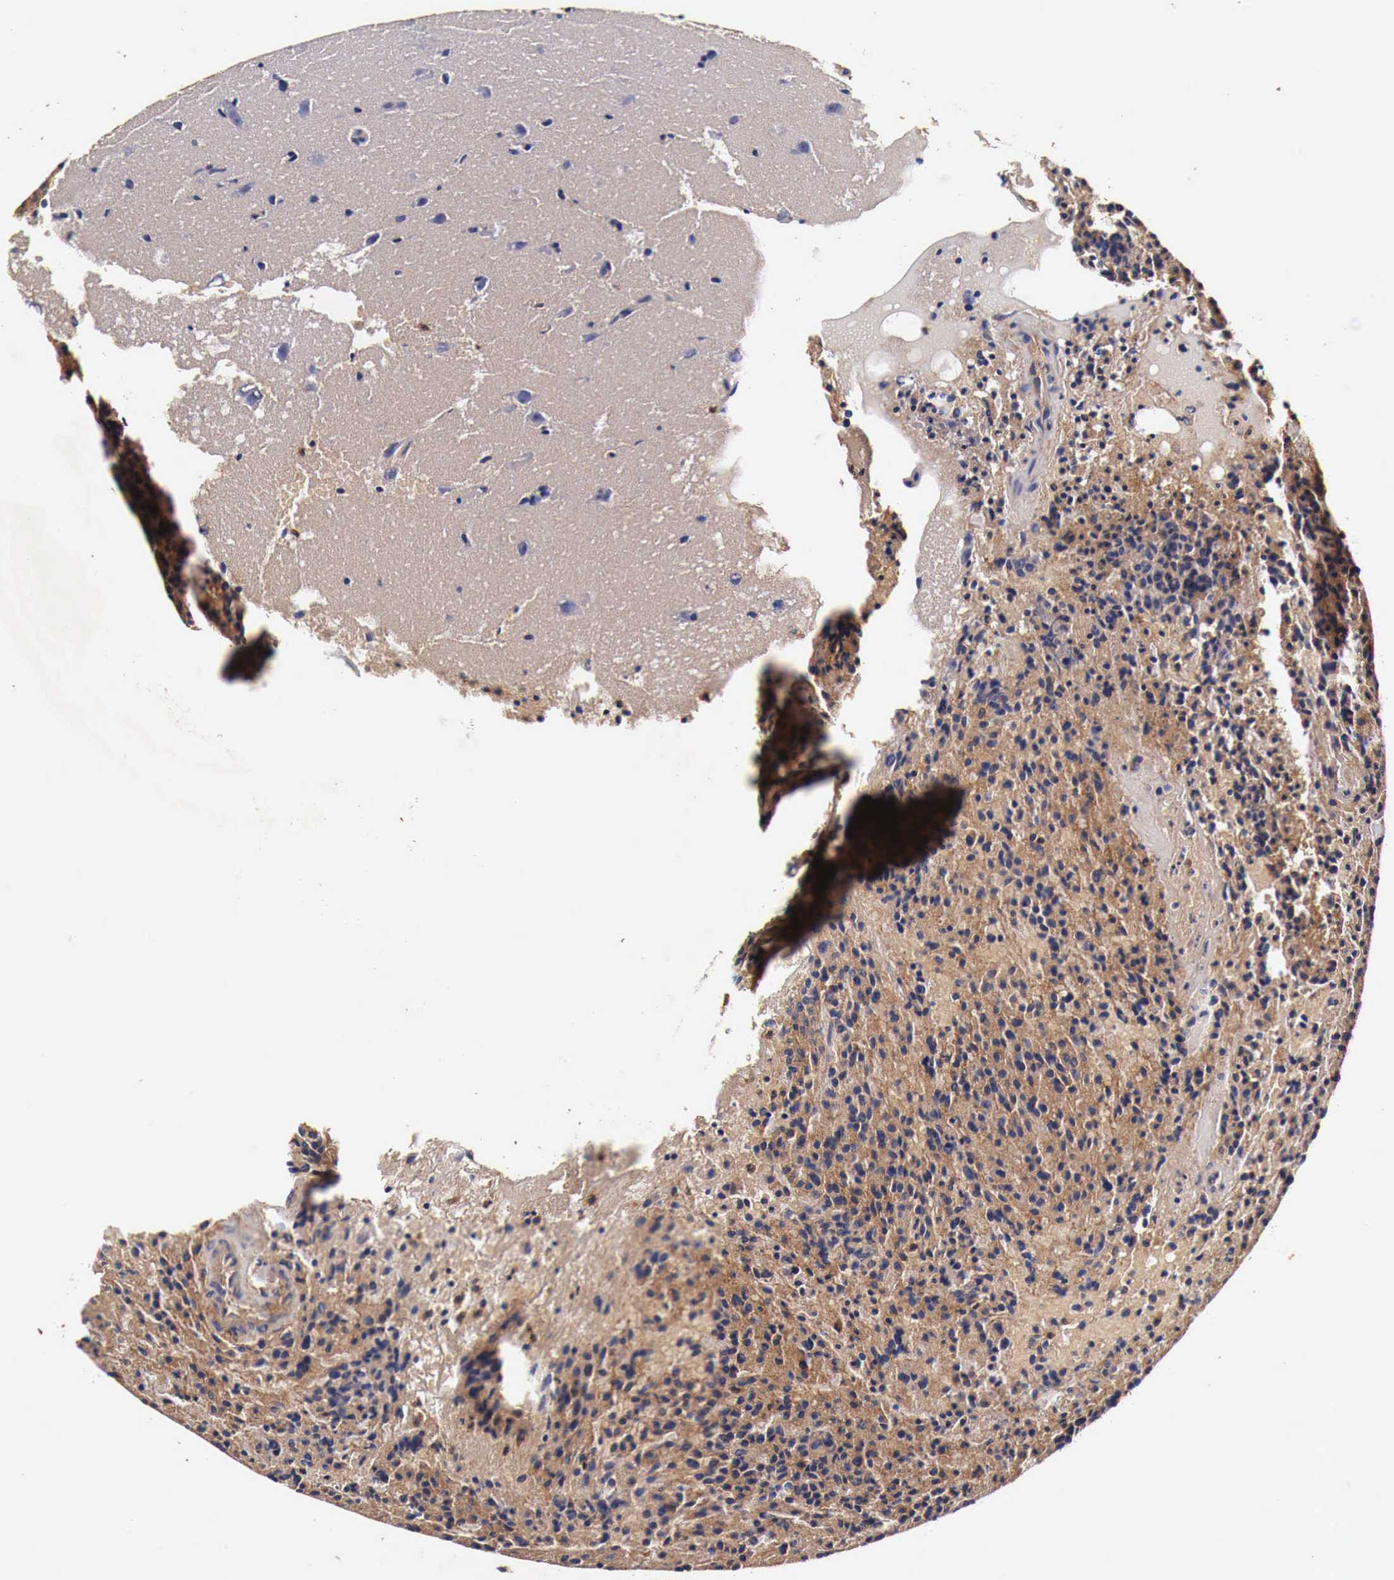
{"staining": {"intensity": "strong", "quantity": ">75%", "location": "cytoplasmic/membranous"}, "tissue": "glioma", "cell_type": "Tumor cells", "image_type": "cancer", "snomed": [{"axis": "morphology", "description": "Glioma, malignant, High grade"}, {"axis": "topography", "description": "Brain"}], "caption": "Immunohistochemical staining of glioma demonstrates strong cytoplasmic/membranous protein positivity in about >75% of tumor cells. Nuclei are stained in blue.", "gene": "RP2", "patient": {"sex": "female", "age": 13}}